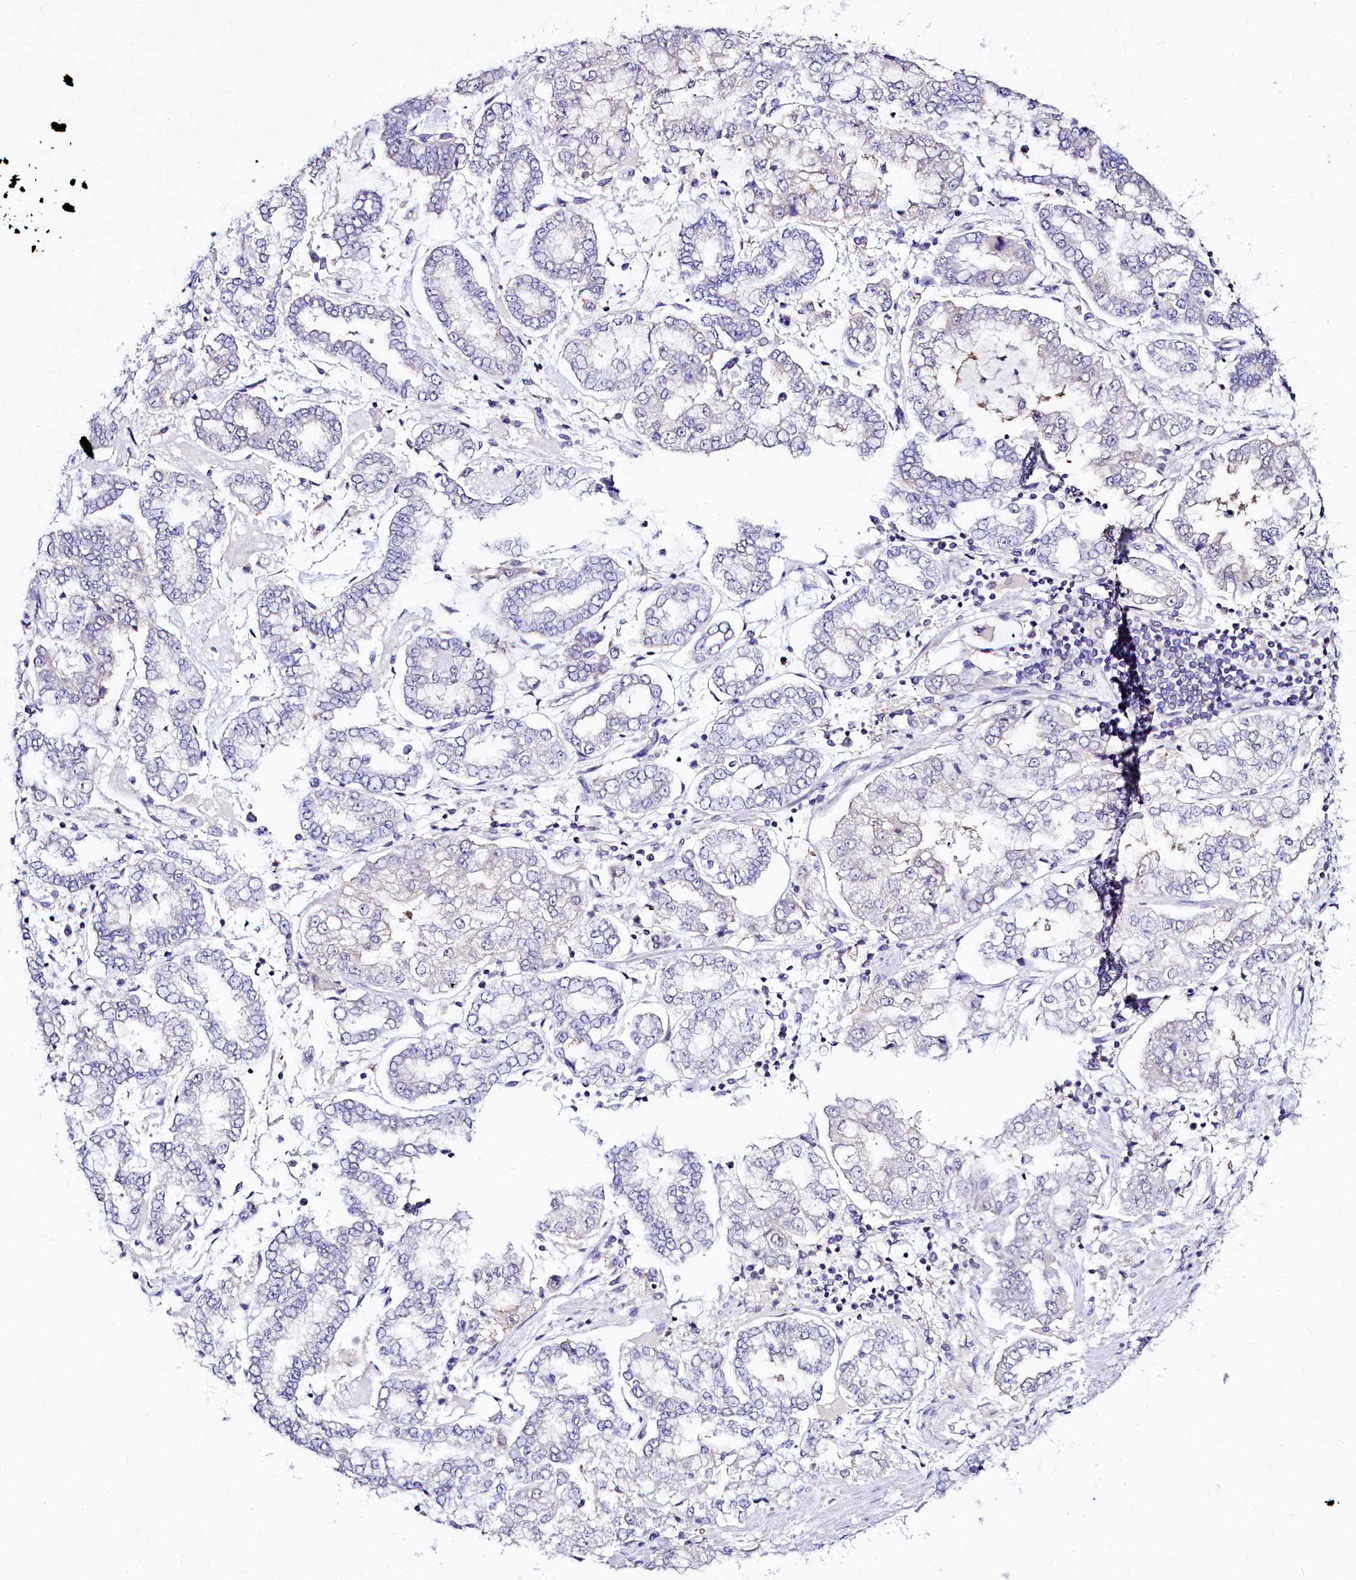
{"staining": {"intensity": "negative", "quantity": "none", "location": "none"}, "tissue": "stomach cancer", "cell_type": "Tumor cells", "image_type": "cancer", "snomed": [{"axis": "morphology", "description": "Adenocarcinoma, NOS"}, {"axis": "topography", "description": "Stomach"}], "caption": "Adenocarcinoma (stomach) stained for a protein using immunohistochemistry shows no staining tumor cells.", "gene": "ABHD5", "patient": {"sex": "male", "age": 76}}